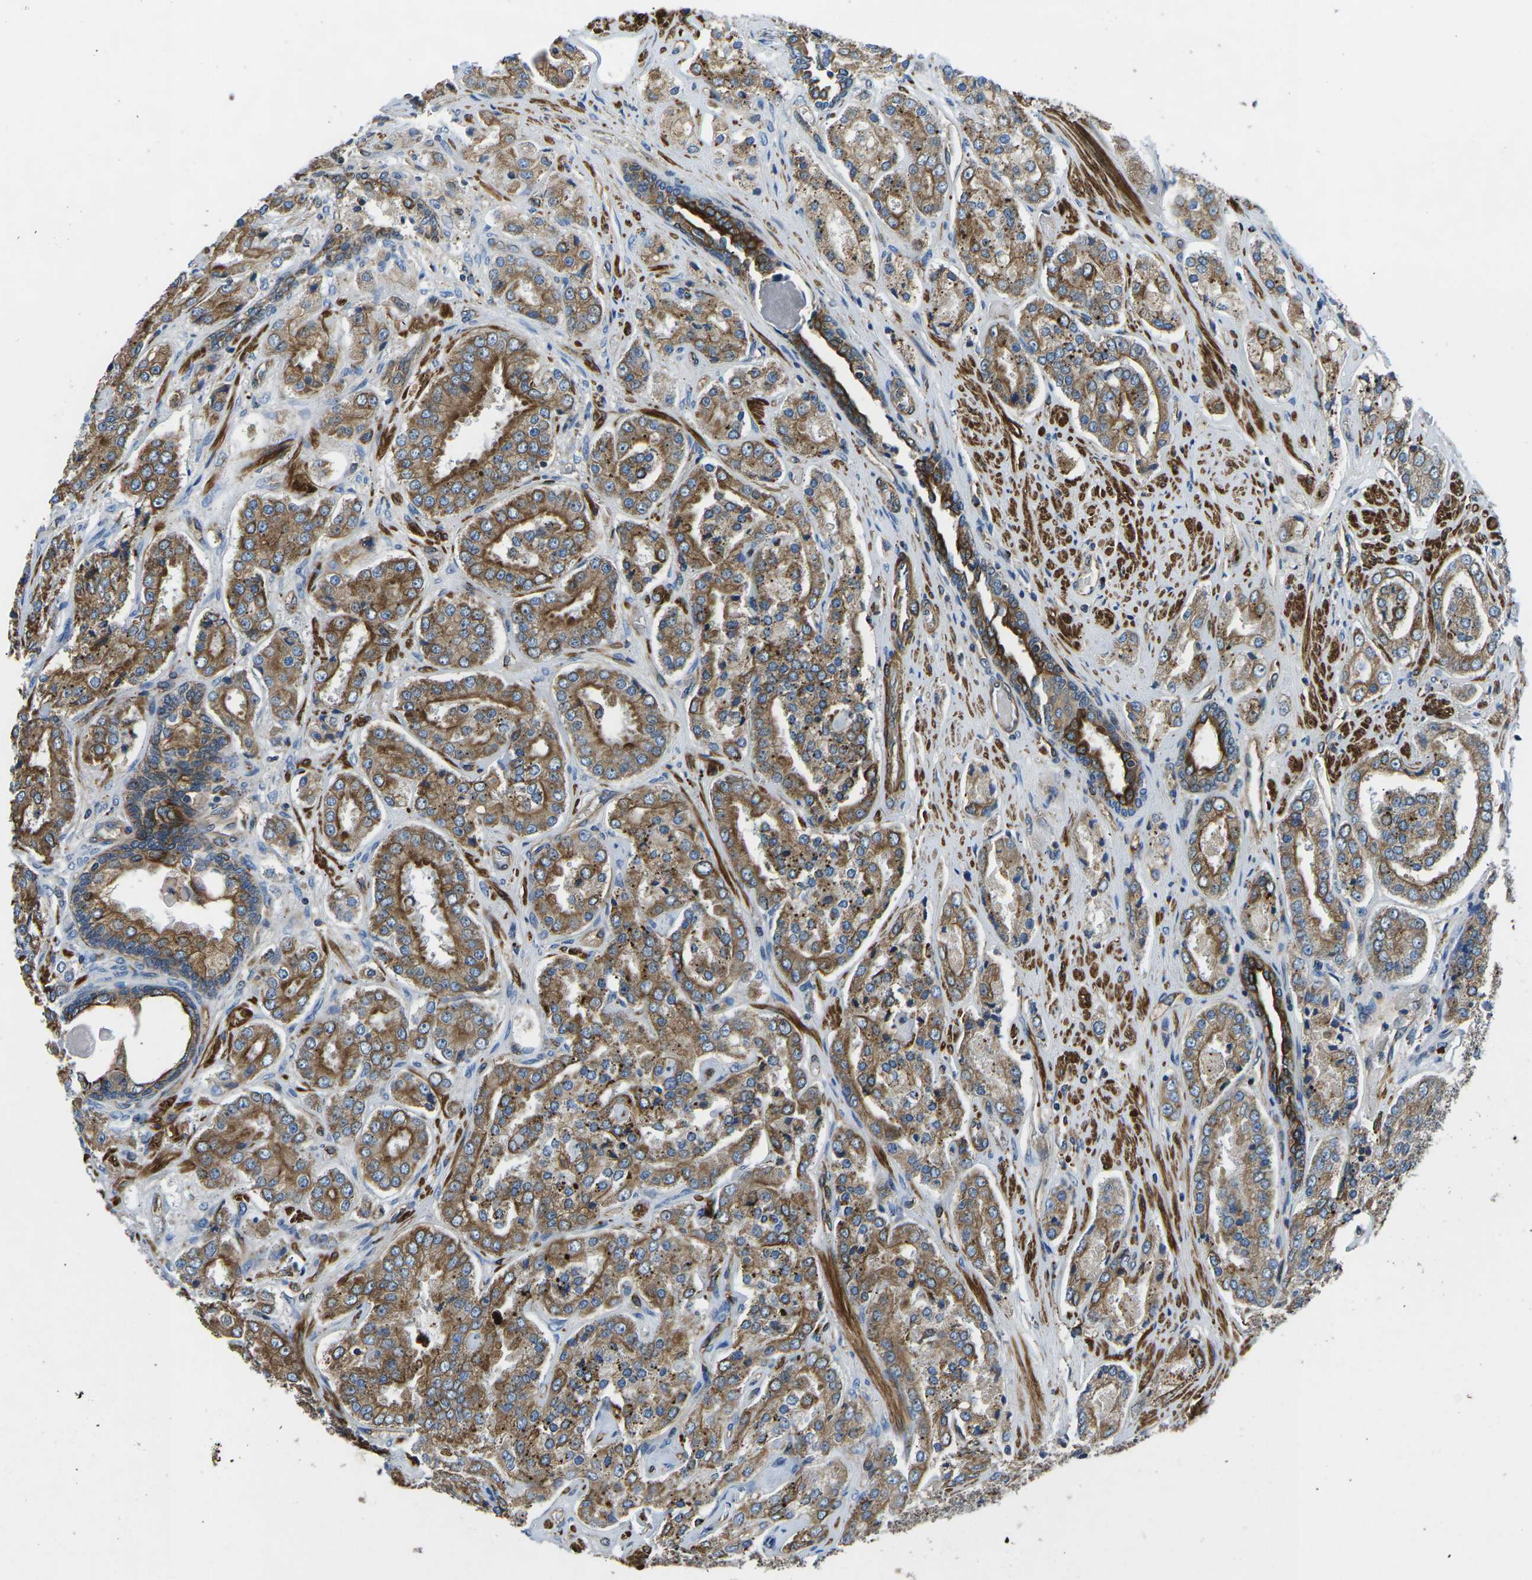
{"staining": {"intensity": "moderate", "quantity": ">75%", "location": "cytoplasmic/membranous"}, "tissue": "prostate cancer", "cell_type": "Tumor cells", "image_type": "cancer", "snomed": [{"axis": "morphology", "description": "Adenocarcinoma, High grade"}, {"axis": "topography", "description": "Prostate"}], "caption": "Protein expression analysis of human high-grade adenocarcinoma (prostate) reveals moderate cytoplasmic/membranous expression in approximately >75% of tumor cells. Immunohistochemistry (ihc) stains the protein of interest in brown and the nuclei are stained blue.", "gene": "KCNJ15", "patient": {"sex": "male", "age": 65}}